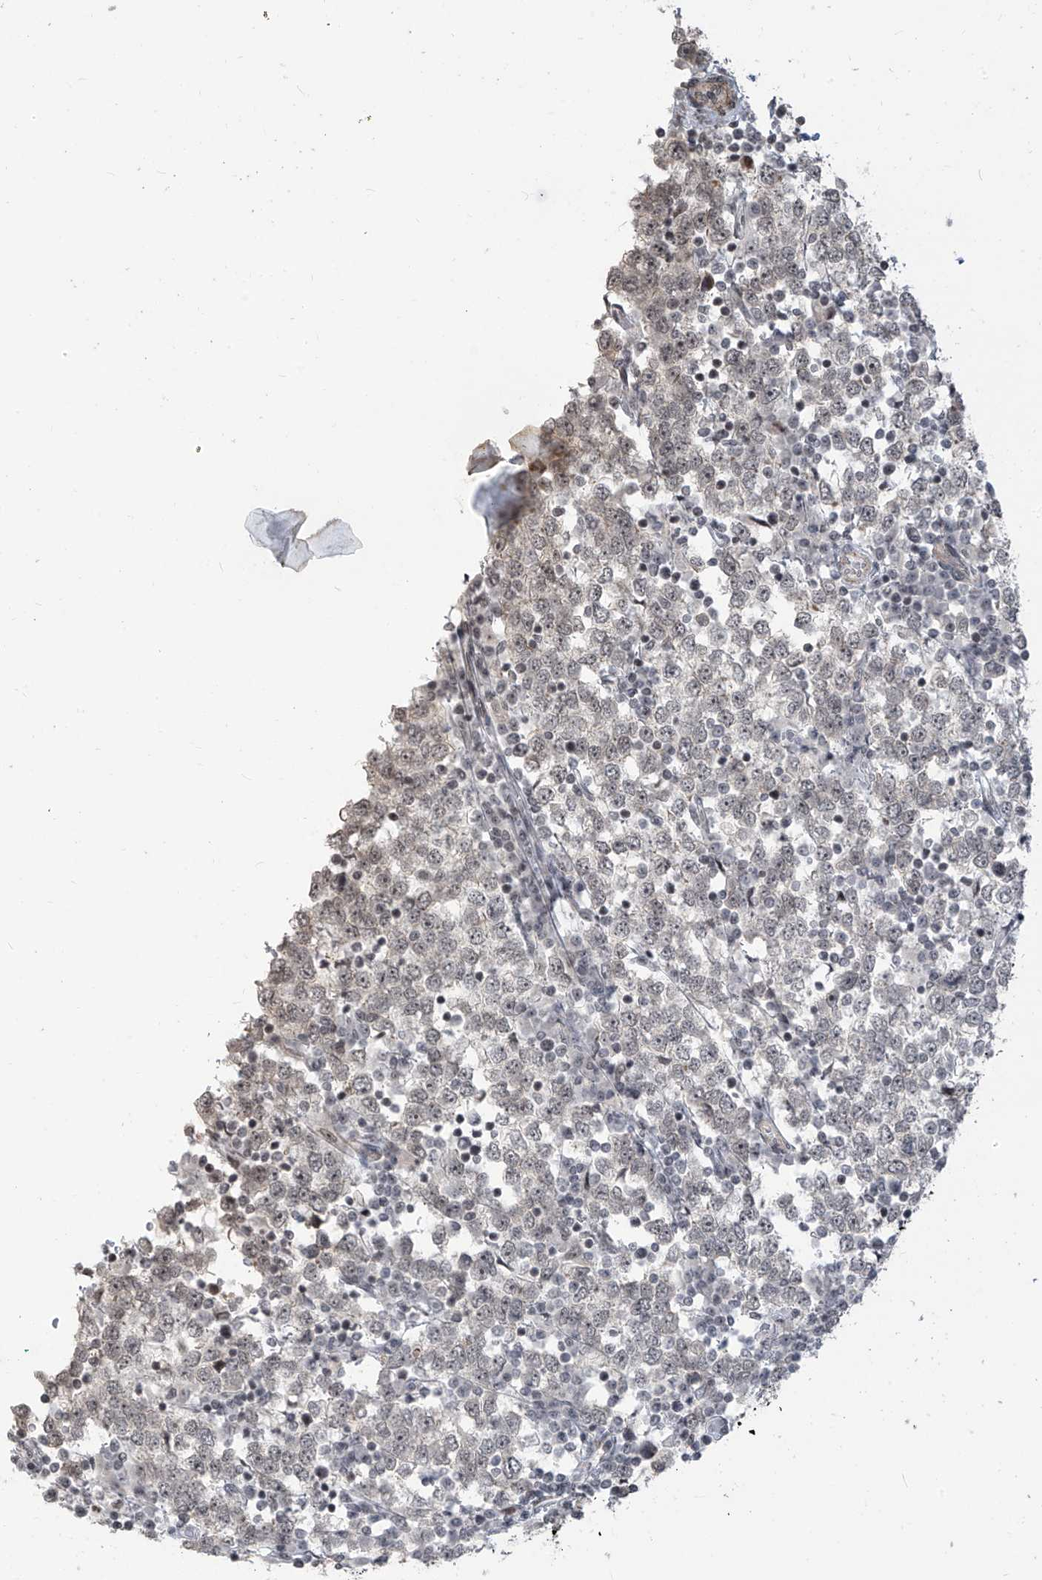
{"staining": {"intensity": "negative", "quantity": "none", "location": "none"}, "tissue": "testis cancer", "cell_type": "Tumor cells", "image_type": "cancer", "snomed": [{"axis": "morphology", "description": "Seminoma, NOS"}, {"axis": "topography", "description": "Testis"}], "caption": "An immunohistochemistry photomicrograph of seminoma (testis) is shown. There is no staining in tumor cells of seminoma (testis).", "gene": "METAP1D", "patient": {"sex": "male", "age": 65}}